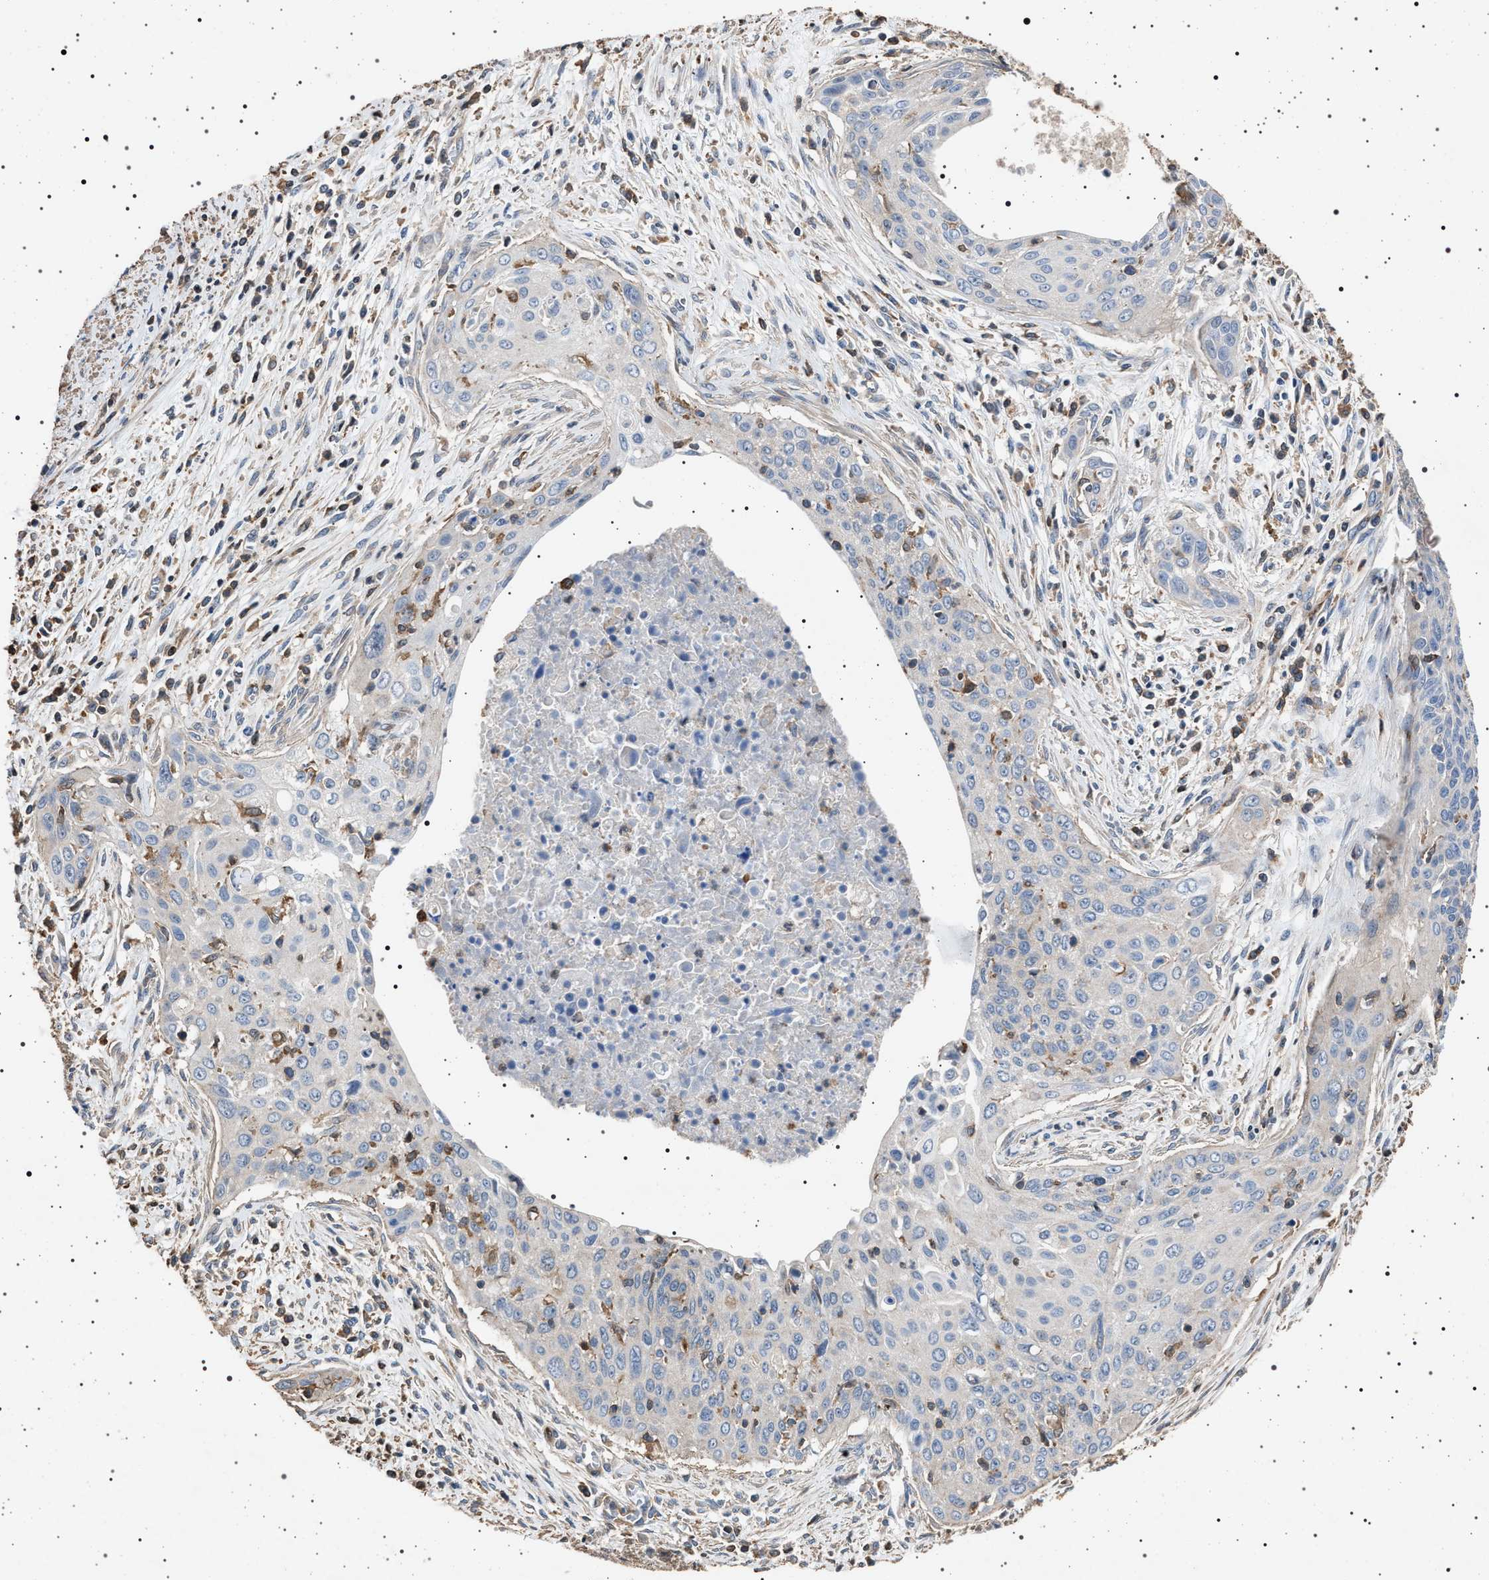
{"staining": {"intensity": "negative", "quantity": "none", "location": "none"}, "tissue": "cervical cancer", "cell_type": "Tumor cells", "image_type": "cancer", "snomed": [{"axis": "morphology", "description": "Squamous cell carcinoma, NOS"}, {"axis": "topography", "description": "Cervix"}], "caption": "Micrograph shows no protein expression in tumor cells of cervical squamous cell carcinoma tissue.", "gene": "SMAP2", "patient": {"sex": "female", "age": 55}}